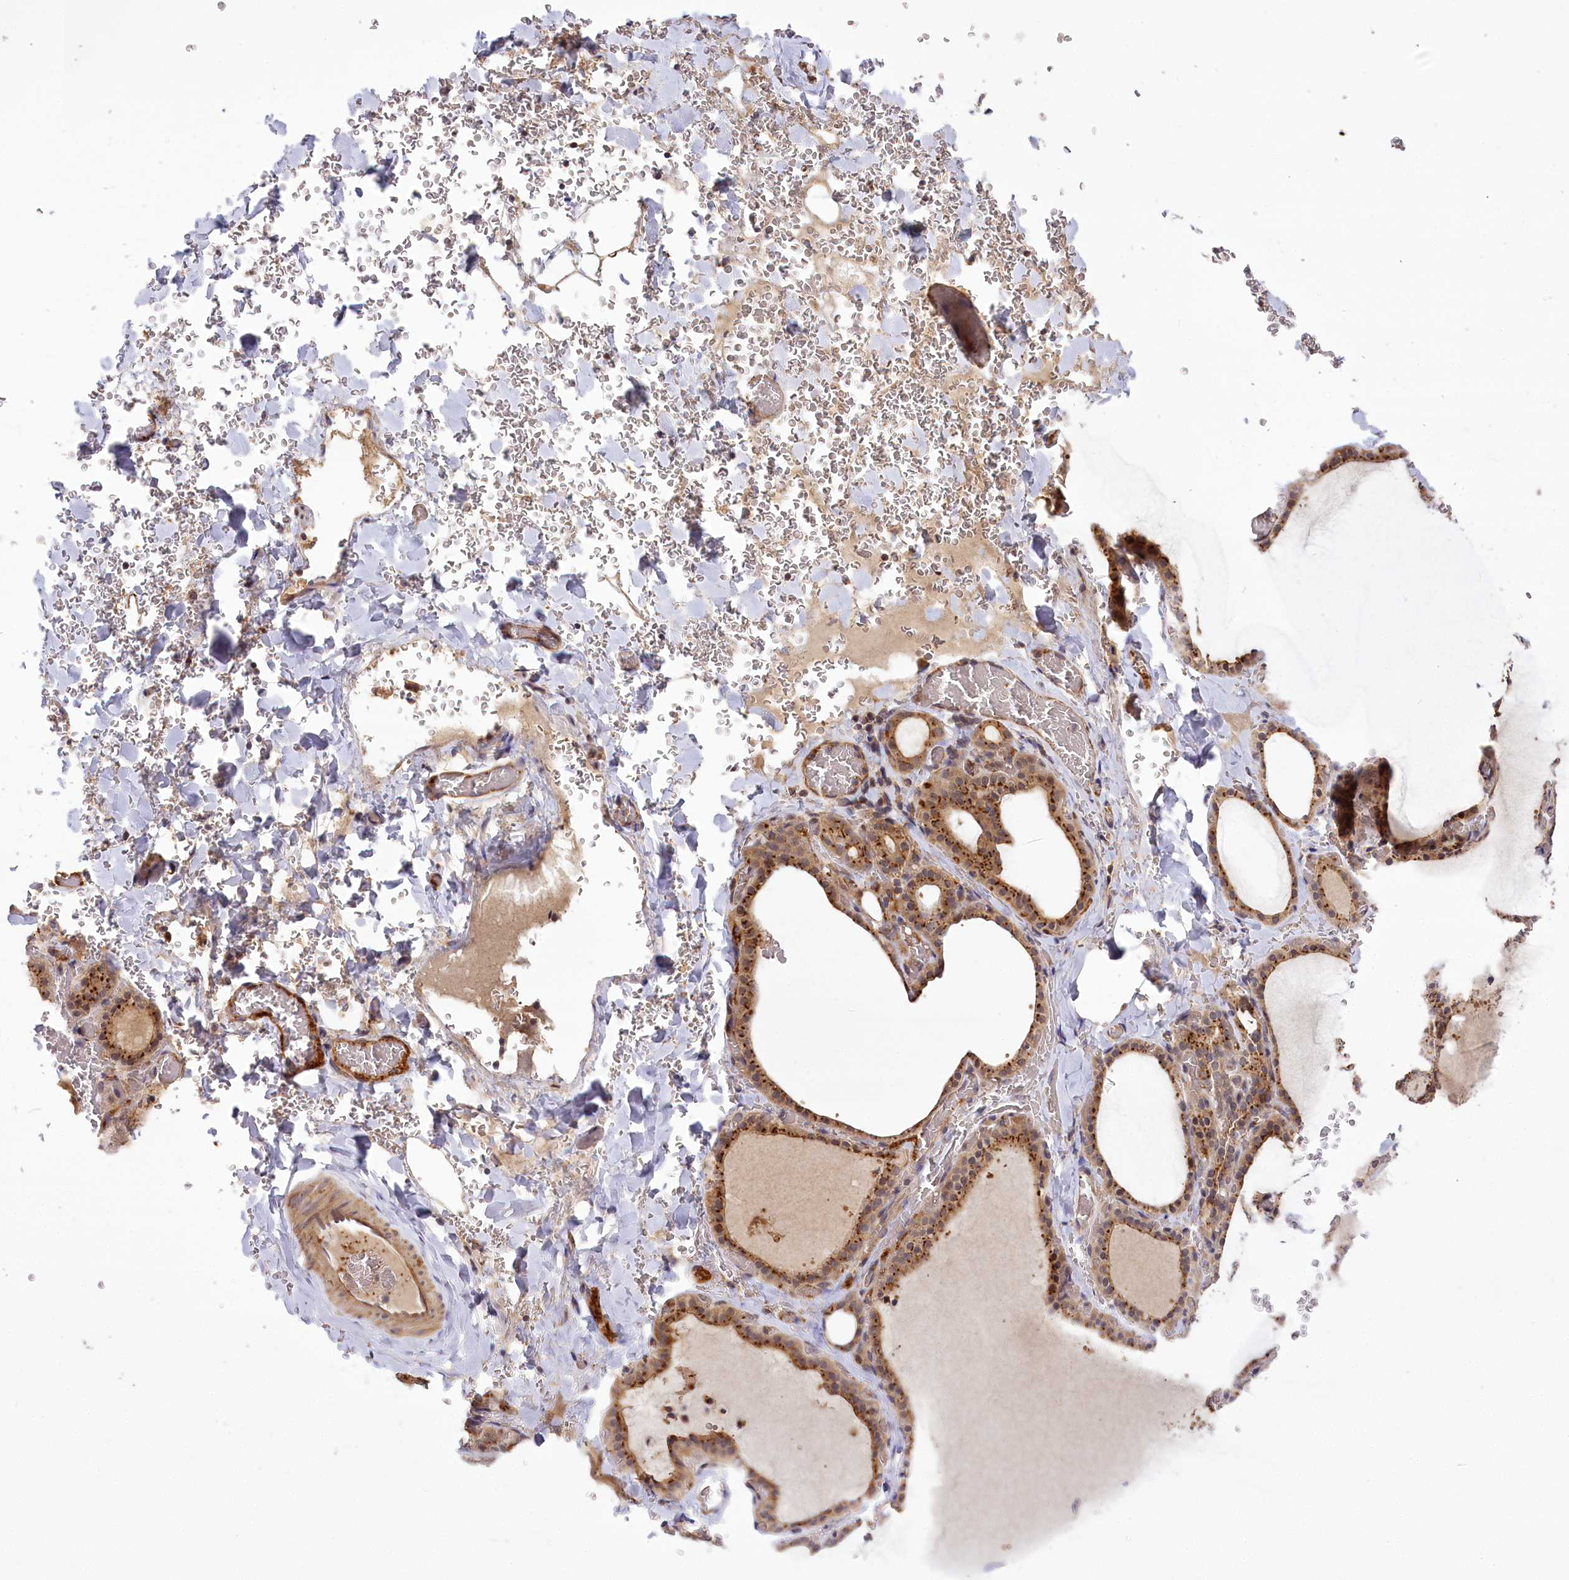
{"staining": {"intensity": "strong", "quantity": ">75%", "location": "cytoplasmic/membranous,nuclear"}, "tissue": "thyroid gland", "cell_type": "Glandular cells", "image_type": "normal", "snomed": [{"axis": "morphology", "description": "Normal tissue, NOS"}, {"axis": "topography", "description": "Thyroid gland"}], "caption": "Thyroid gland stained for a protein (brown) exhibits strong cytoplasmic/membranous,nuclear positive staining in approximately >75% of glandular cells.", "gene": "CARD19", "patient": {"sex": "female", "age": 39}}